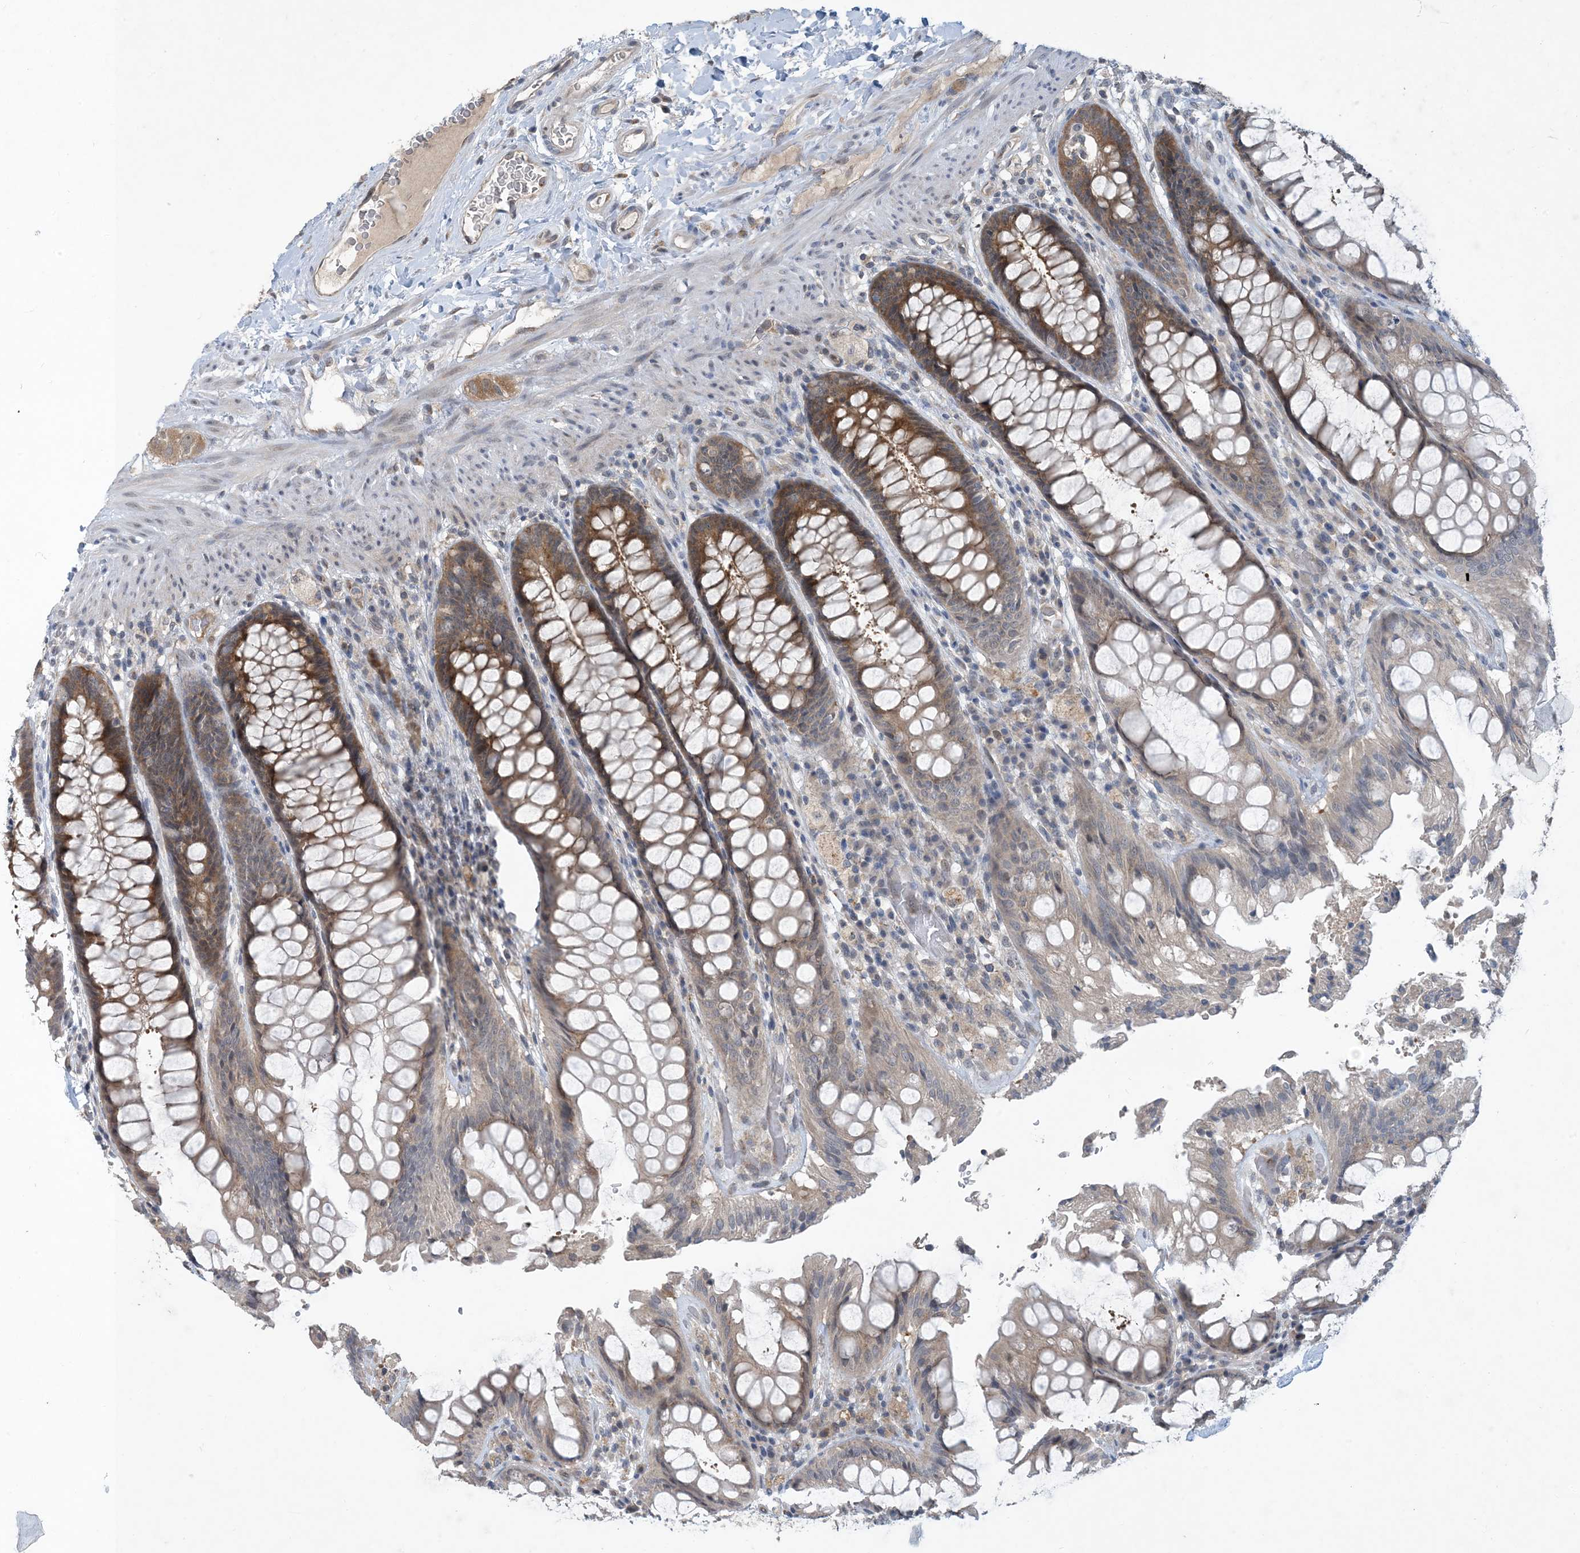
{"staining": {"intensity": "moderate", "quantity": ">75%", "location": "cytoplasmic/membranous"}, "tissue": "rectum", "cell_type": "Glandular cells", "image_type": "normal", "snomed": [{"axis": "morphology", "description": "Normal tissue, NOS"}, {"axis": "topography", "description": "Rectum"}], "caption": "A high-resolution photomicrograph shows immunohistochemistry (IHC) staining of normal rectum, which exhibits moderate cytoplasmic/membranous expression in about >75% of glandular cells.", "gene": "TINAG", "patient": {"sex": "female", "age": 46}}